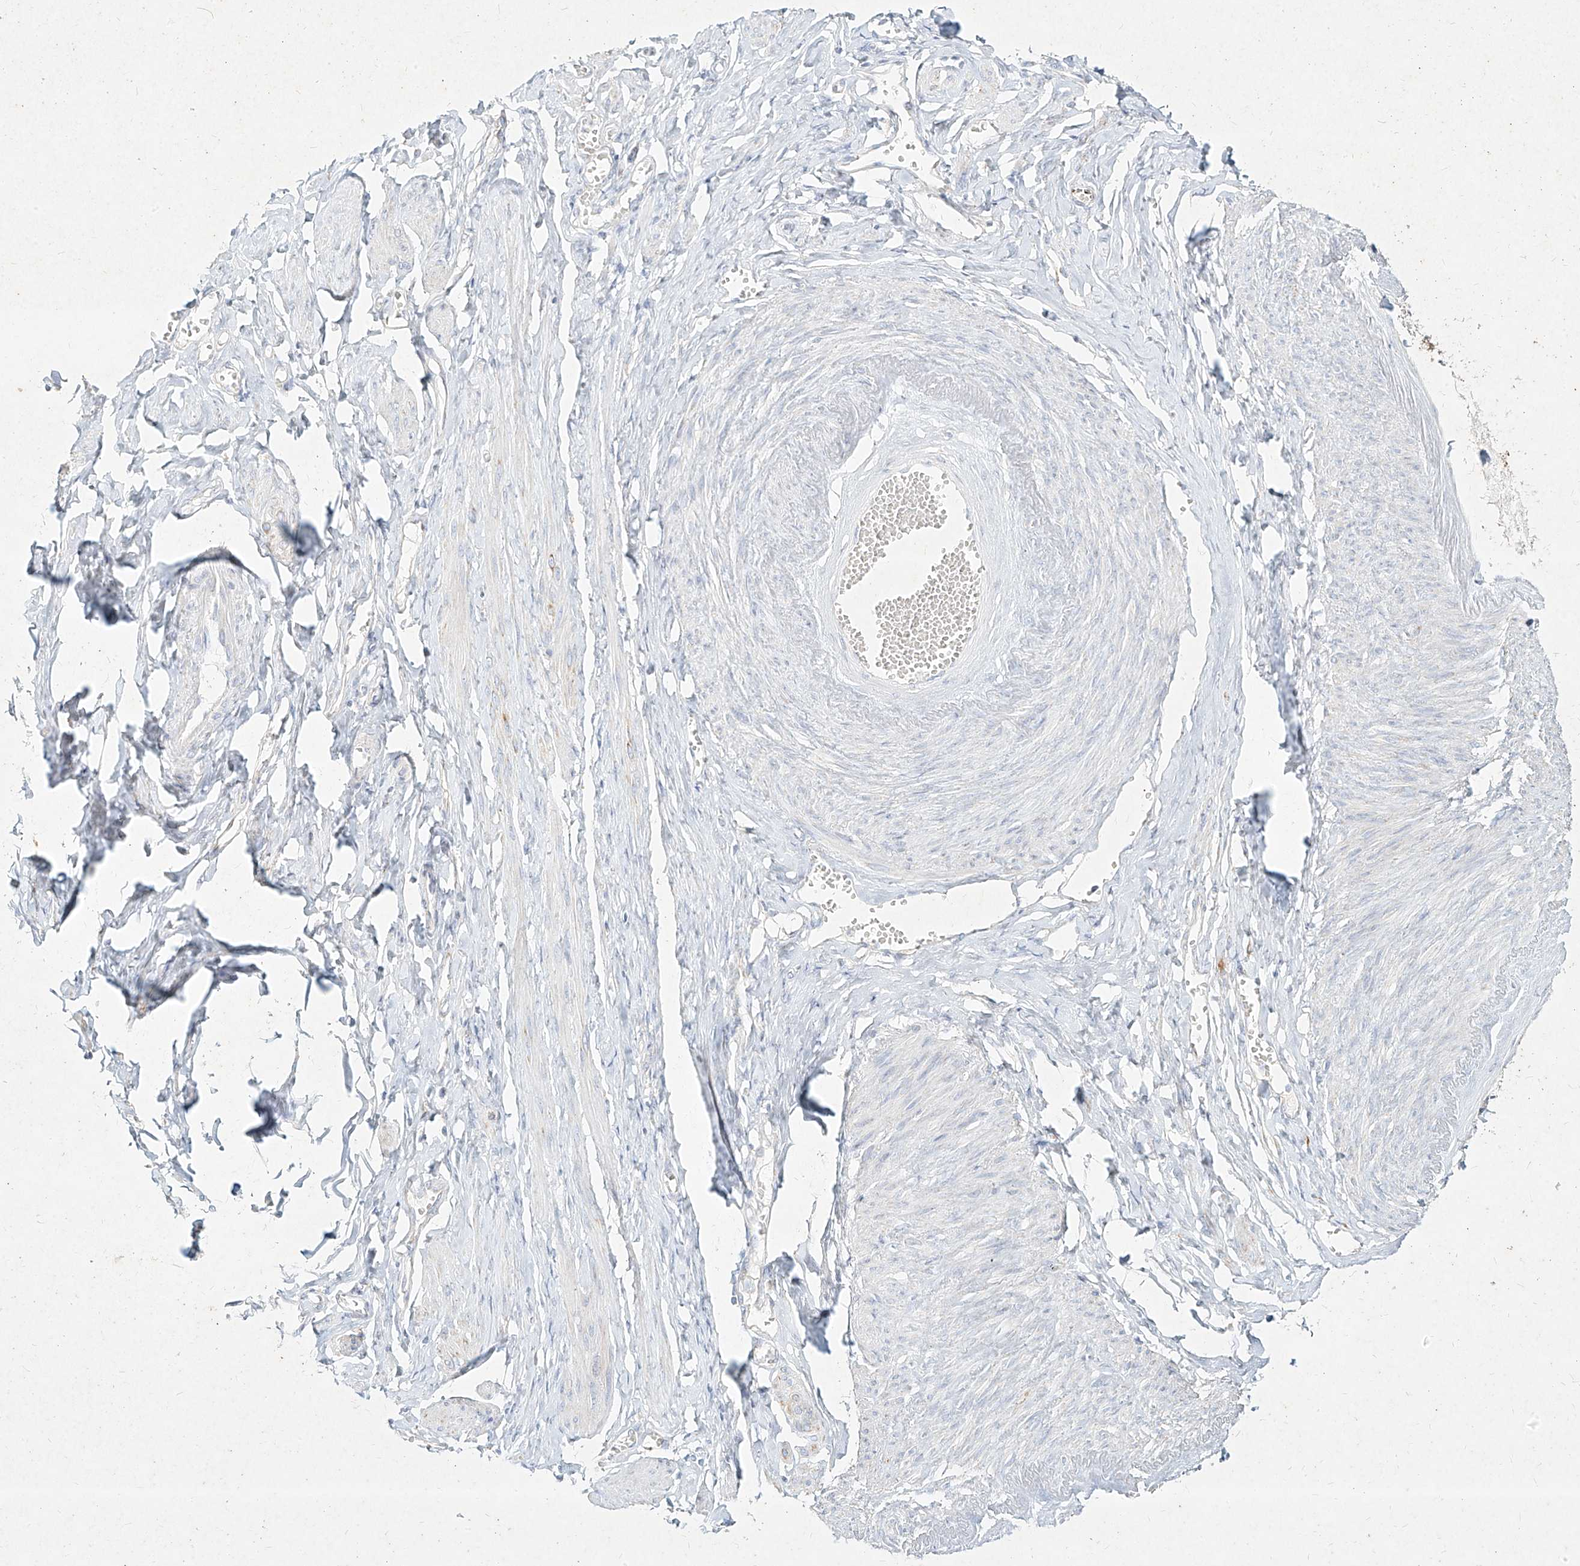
{"staining": {"intensity": "negative", "quantity": "none", "location": "none"}, "tissue": "adipose tissue", "cell_type": "Adipocytes", "image_type": "normal", "snomed": [{"axis": "morphology", "description": "Normal tissue, NOS"}, {"axis": "topography", "description": "Vascular tissue"}, {"axis": "topography", "description": "Fallopian tube"}, {"axis": "topography", "description": "Ovary"}], "caption": "High magnification brightfield microscopy of benign adipose tissue stained with DAB (3,3'-diaminobenzidine) (brown) and counterstained with hematoxylin (blue): adipocytes show no significant positivity. (Immunohistochemistry, brightfield microscopy, high magnification).", "gene": "MTX2", "patient": {"sex": "female", "age": 67}}